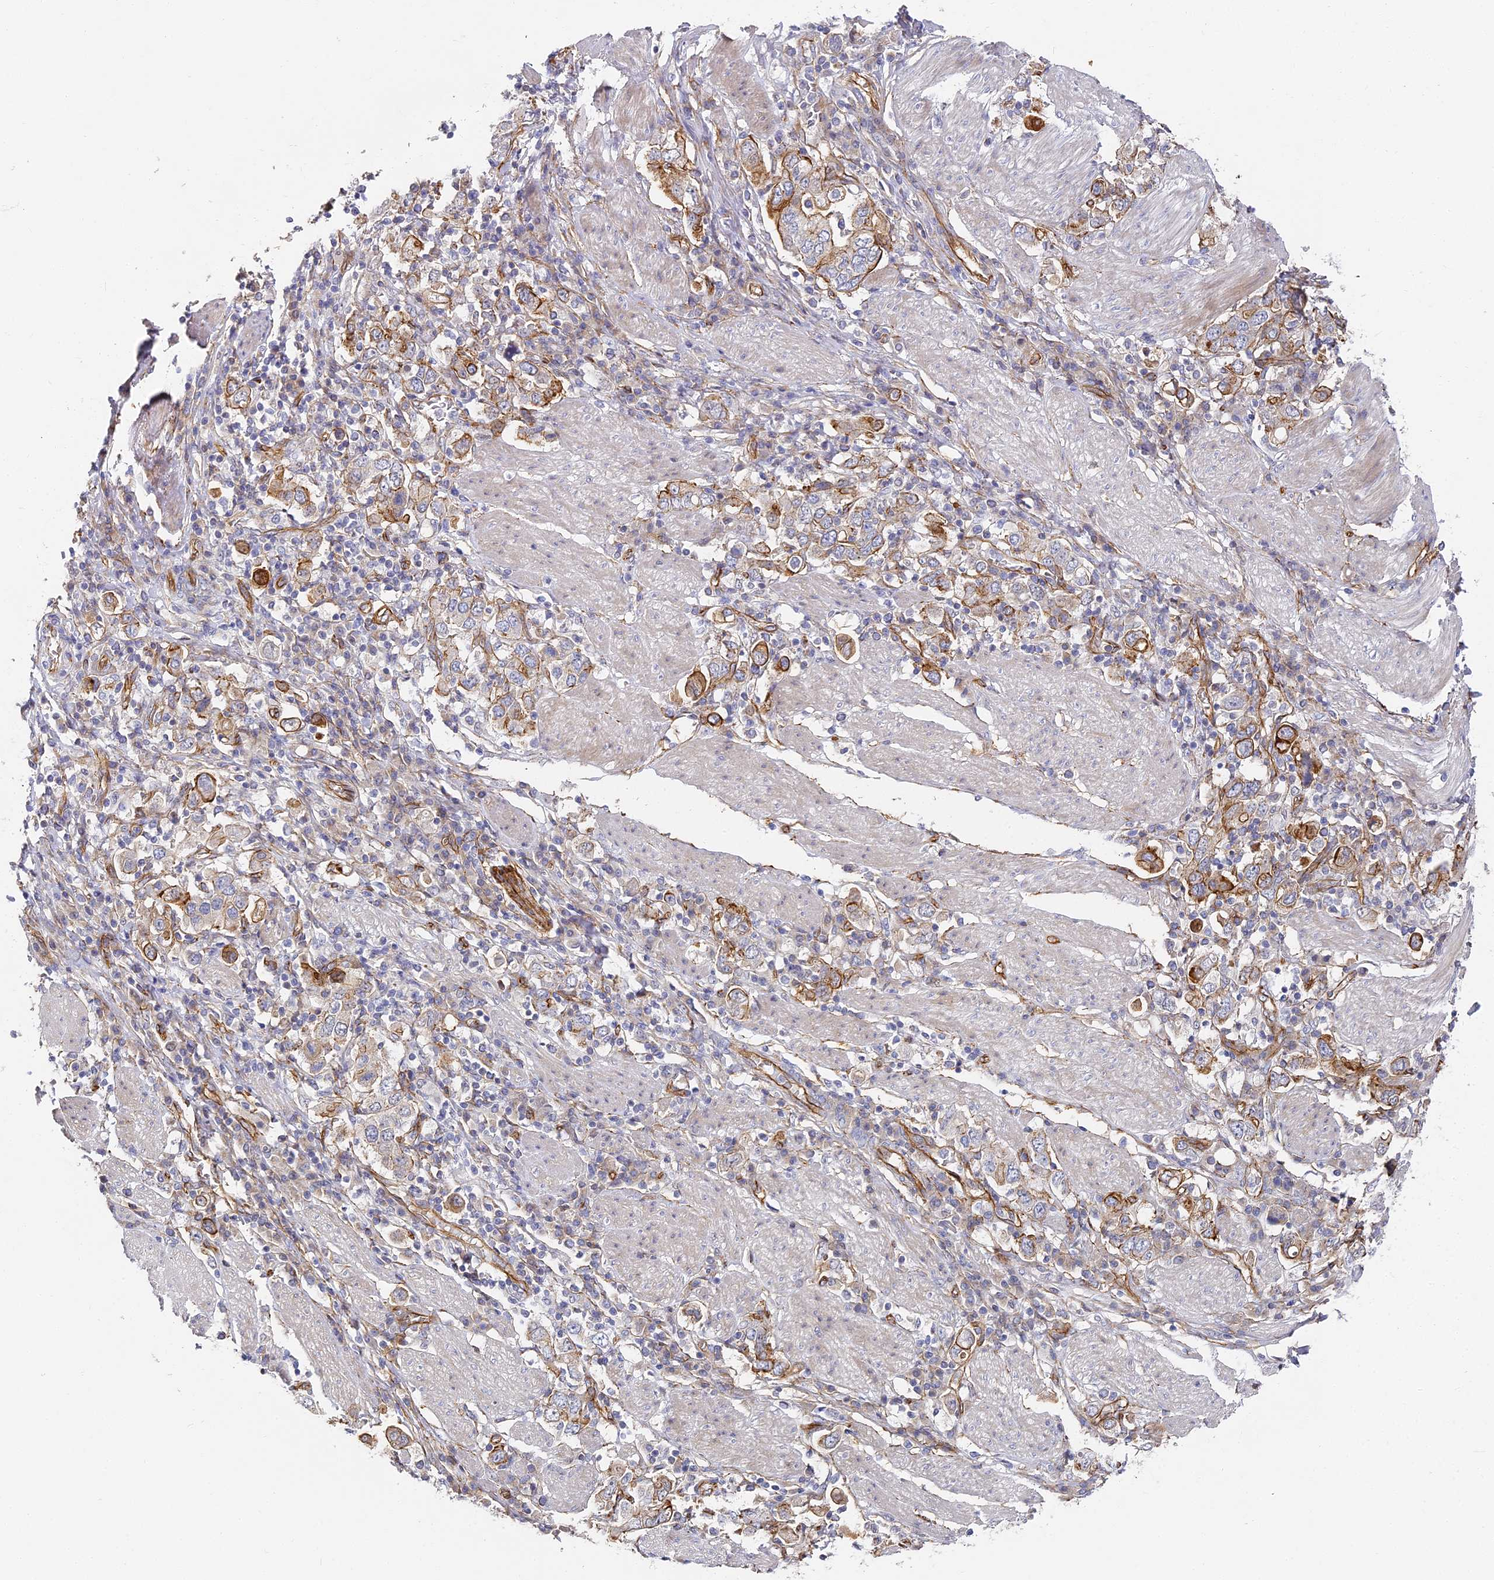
{"staining": {"intensity": "moderate", "quantity": "25%-75%", "location": "cytoplasmic/membranous"}, "tissue": "stomach cancer", "cell_type": "Tumor cells", "image_type": "cancer", "snomed": [{"axis": "morphology", "description": "Adenocarcinoma, NOS"}, {"axis": "topography", "description": "Stomach, upper"}], "caption": "Immunohistochemistry photomicrograph of neoplastic tissue: human stomach cancer (adenocarcinoma) stained using immunohistochemistry (IHC) shows medium levels of moderate protein expression localized specifically in the cytoplasmic/membranous of tumor cells, appearing as a cytoplasmic/membranous brown color.", "gene": "CCDC30", "patient": {"sex": "male", "age": 62}}